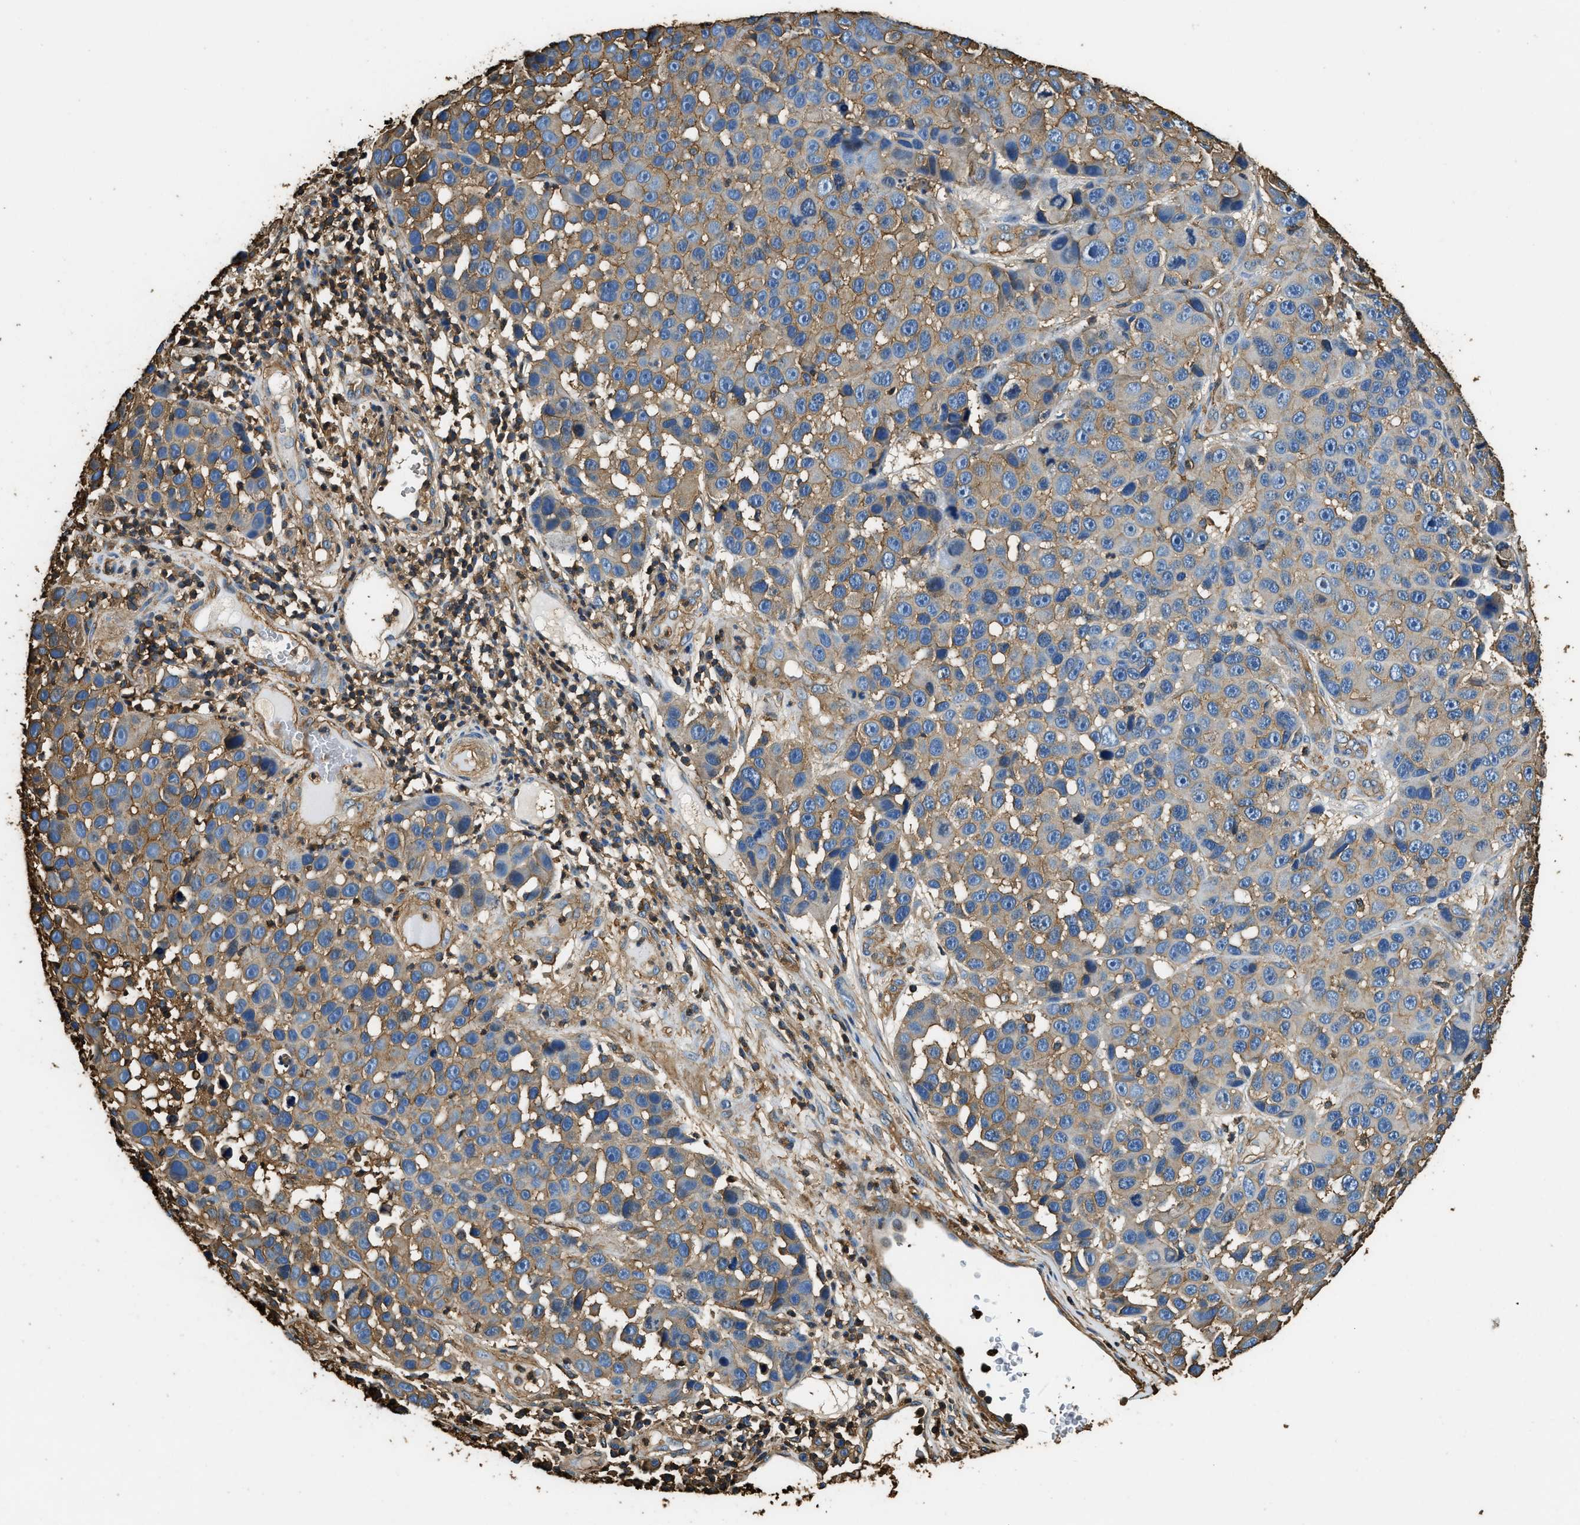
{"staining": {"intensity": "moderate", "quantity": "25%-75%", "location": "cytoplasmic/membranous"}, "tissue": "melanoma", "cell_type": "Tumor cells", "image_type": "cancer", "snomed": [{"axis": "morphology", "description": "Malignant melanoma, NOS"}, {"axis": "topography", "description": "Skin"}], "caption": "IHC staining of malignant melanoma, which demonstrates medium levels of moderate cytoplasmic/membranous staining in about 25%-75% of tumor cells indicating moderate cytoplasmic/membranous protein positivity. The staining was performed using DAB (3,3'-diaminobenzidine) (brown) for protein detection and nuclei were counterstained in hematoxylin (blue).", "gene": "ACCS", "patient": {"sex": "male", "age": 53}}